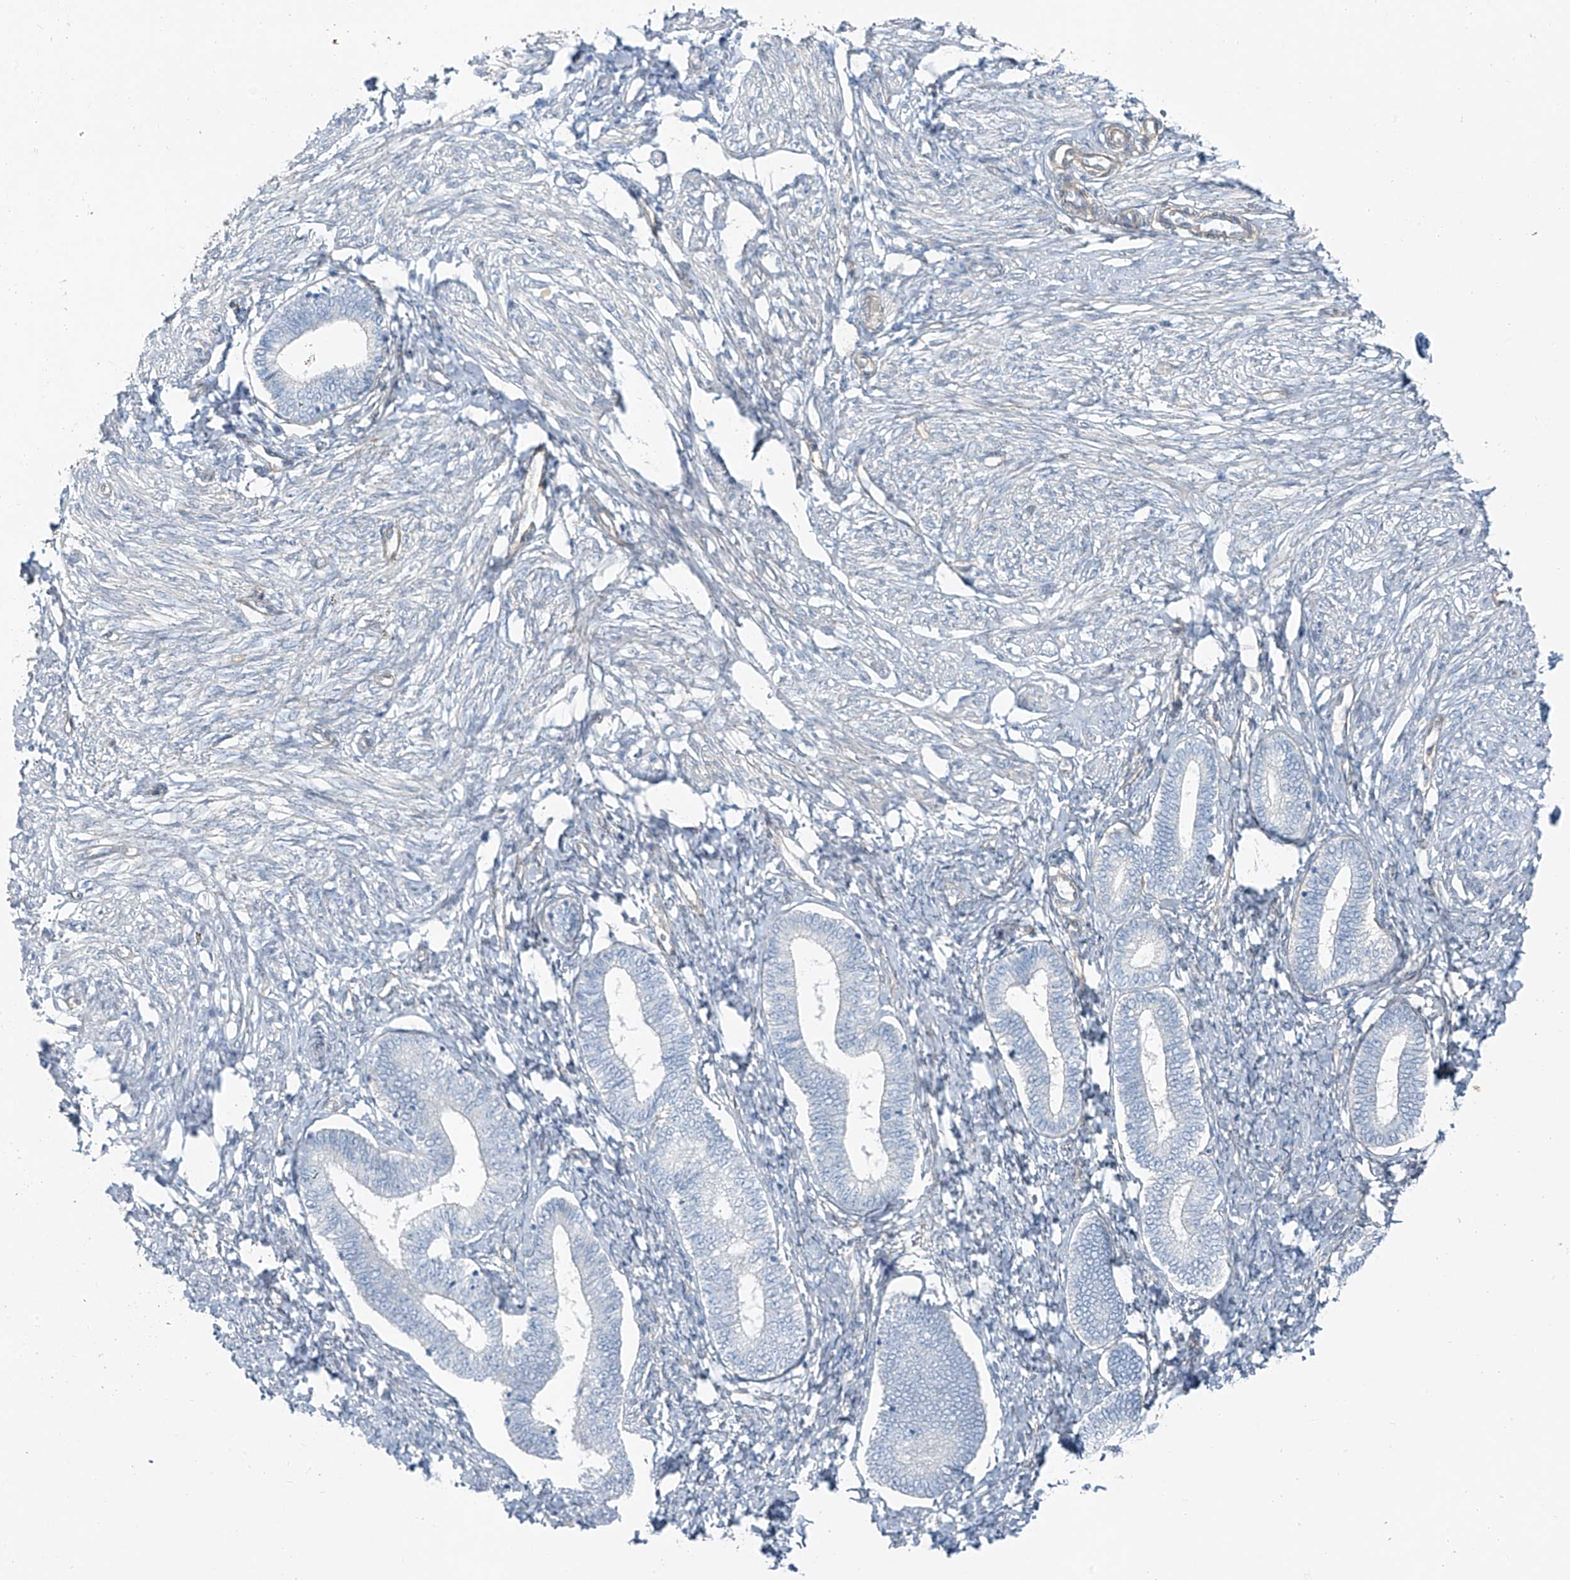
{"staining": {"intensity": "negative", "quantity": "none", "location": "none"}, "tissue": "endometrium", "cell_type": "Cells in endometrial stroma", "image_type": "normal", "snomed": [{"axis": "morphology", "description": "Normal tissue, NOS"}, {"axis": "topography", "description": "Endometrium"}], "caption": "Photomicrograph shows no protein positivity in cells in endometrial stroma of normal endometrium.", "gene": "TNS2", "patient": {"sex": "female", "age": 72}}